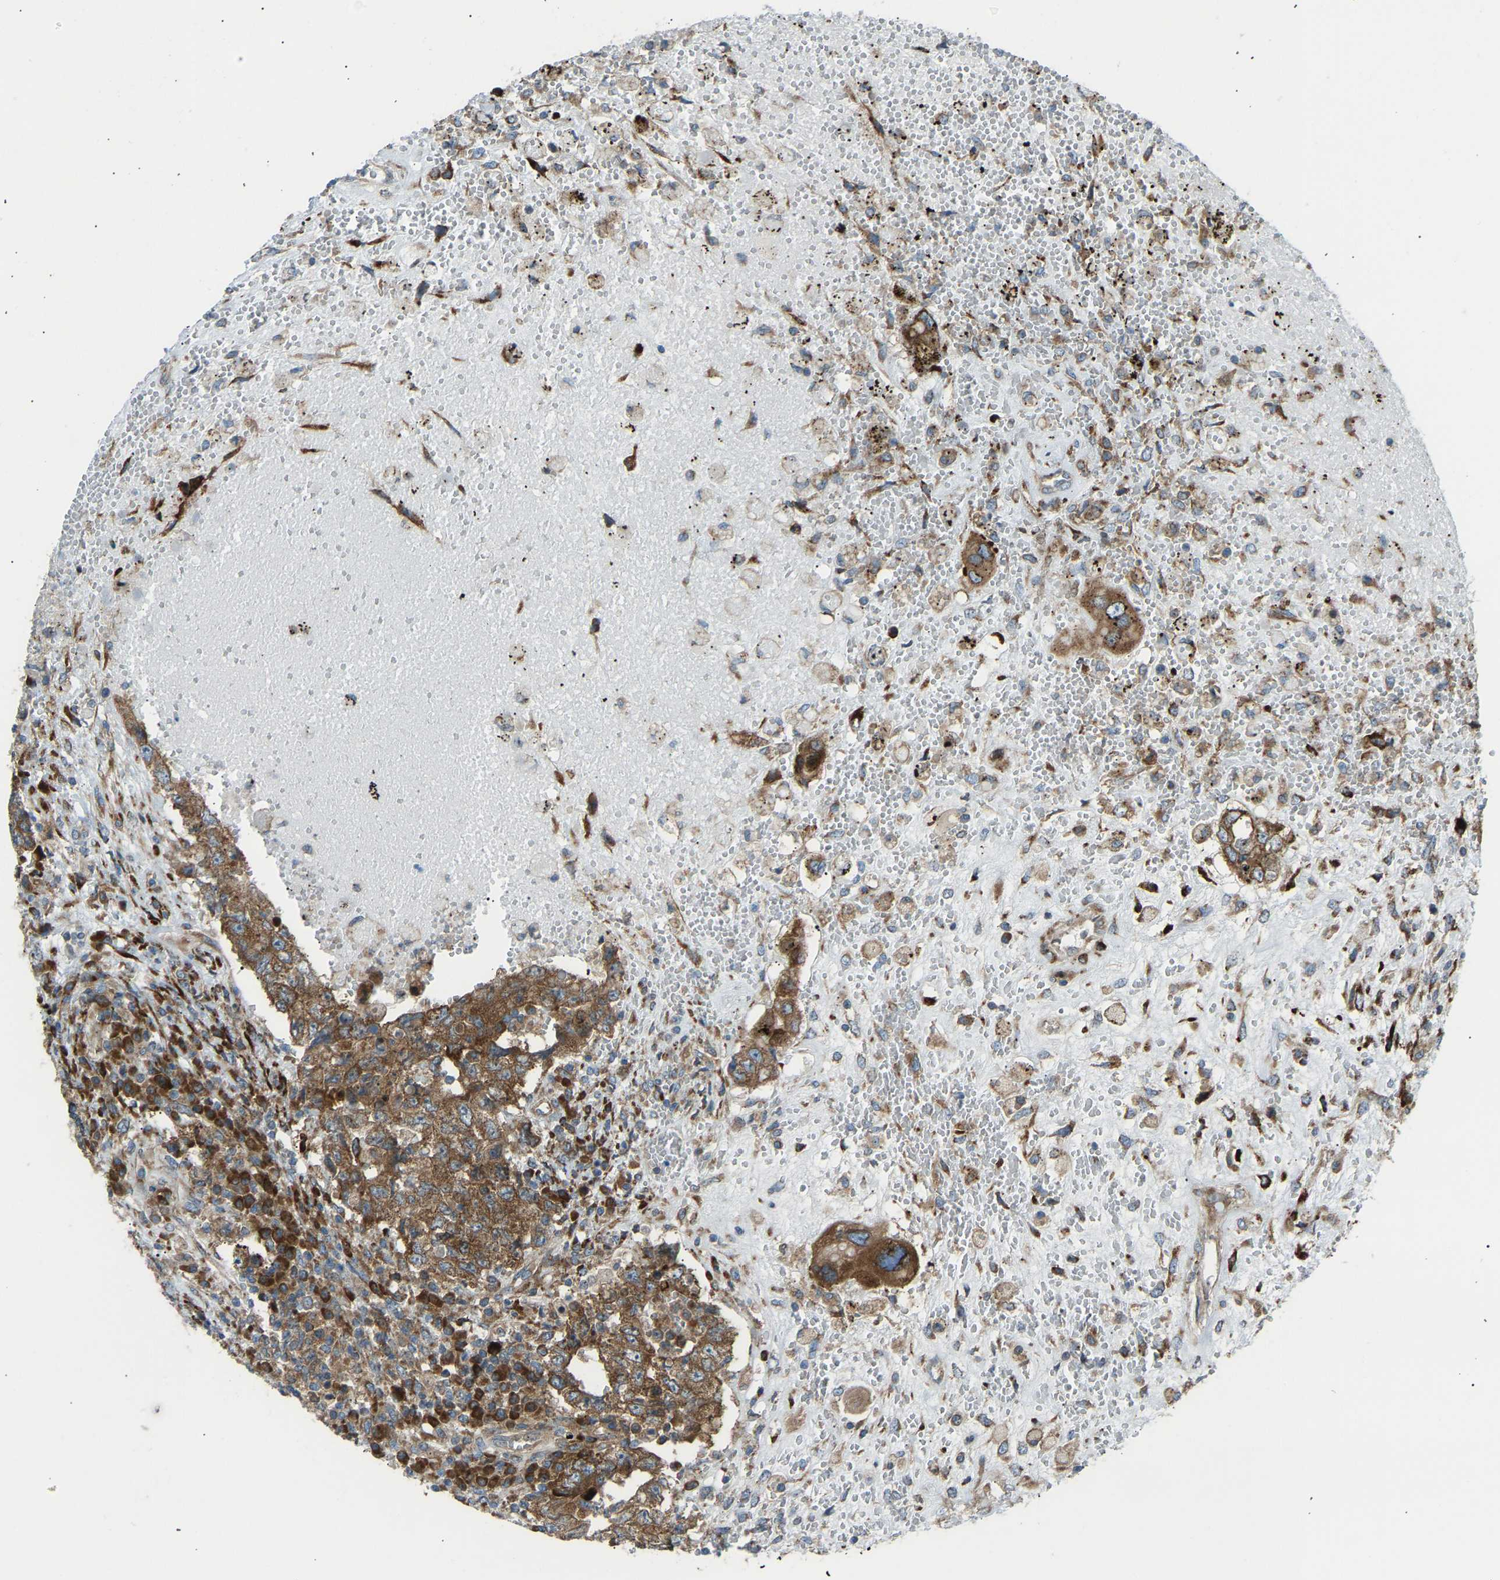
{"staining": {"intensity": "strong", "quantity": ">75%", "location": "cytoplasmic/membranous"}, "tissue": "testis cancer", "cell_type": "Tumor cells", "image_type": "cancer", "snomed": [{"axis": "morphology", "description": "Carcinoma, Embryonal, NOS"}, {"axis": "topography", "description": "Testis"}], "caption": "This photomicrograph shows testis embryonal carcinoma stained with immunohistochemistry (IHC) to label a protein in brown. The cytoplasmic/membranous of tumor cells show strong positivity for the protein. Nuclei are counter-stained blue.", "gene": "VPS41", "patient": {"sex": "male", "age": 26}}